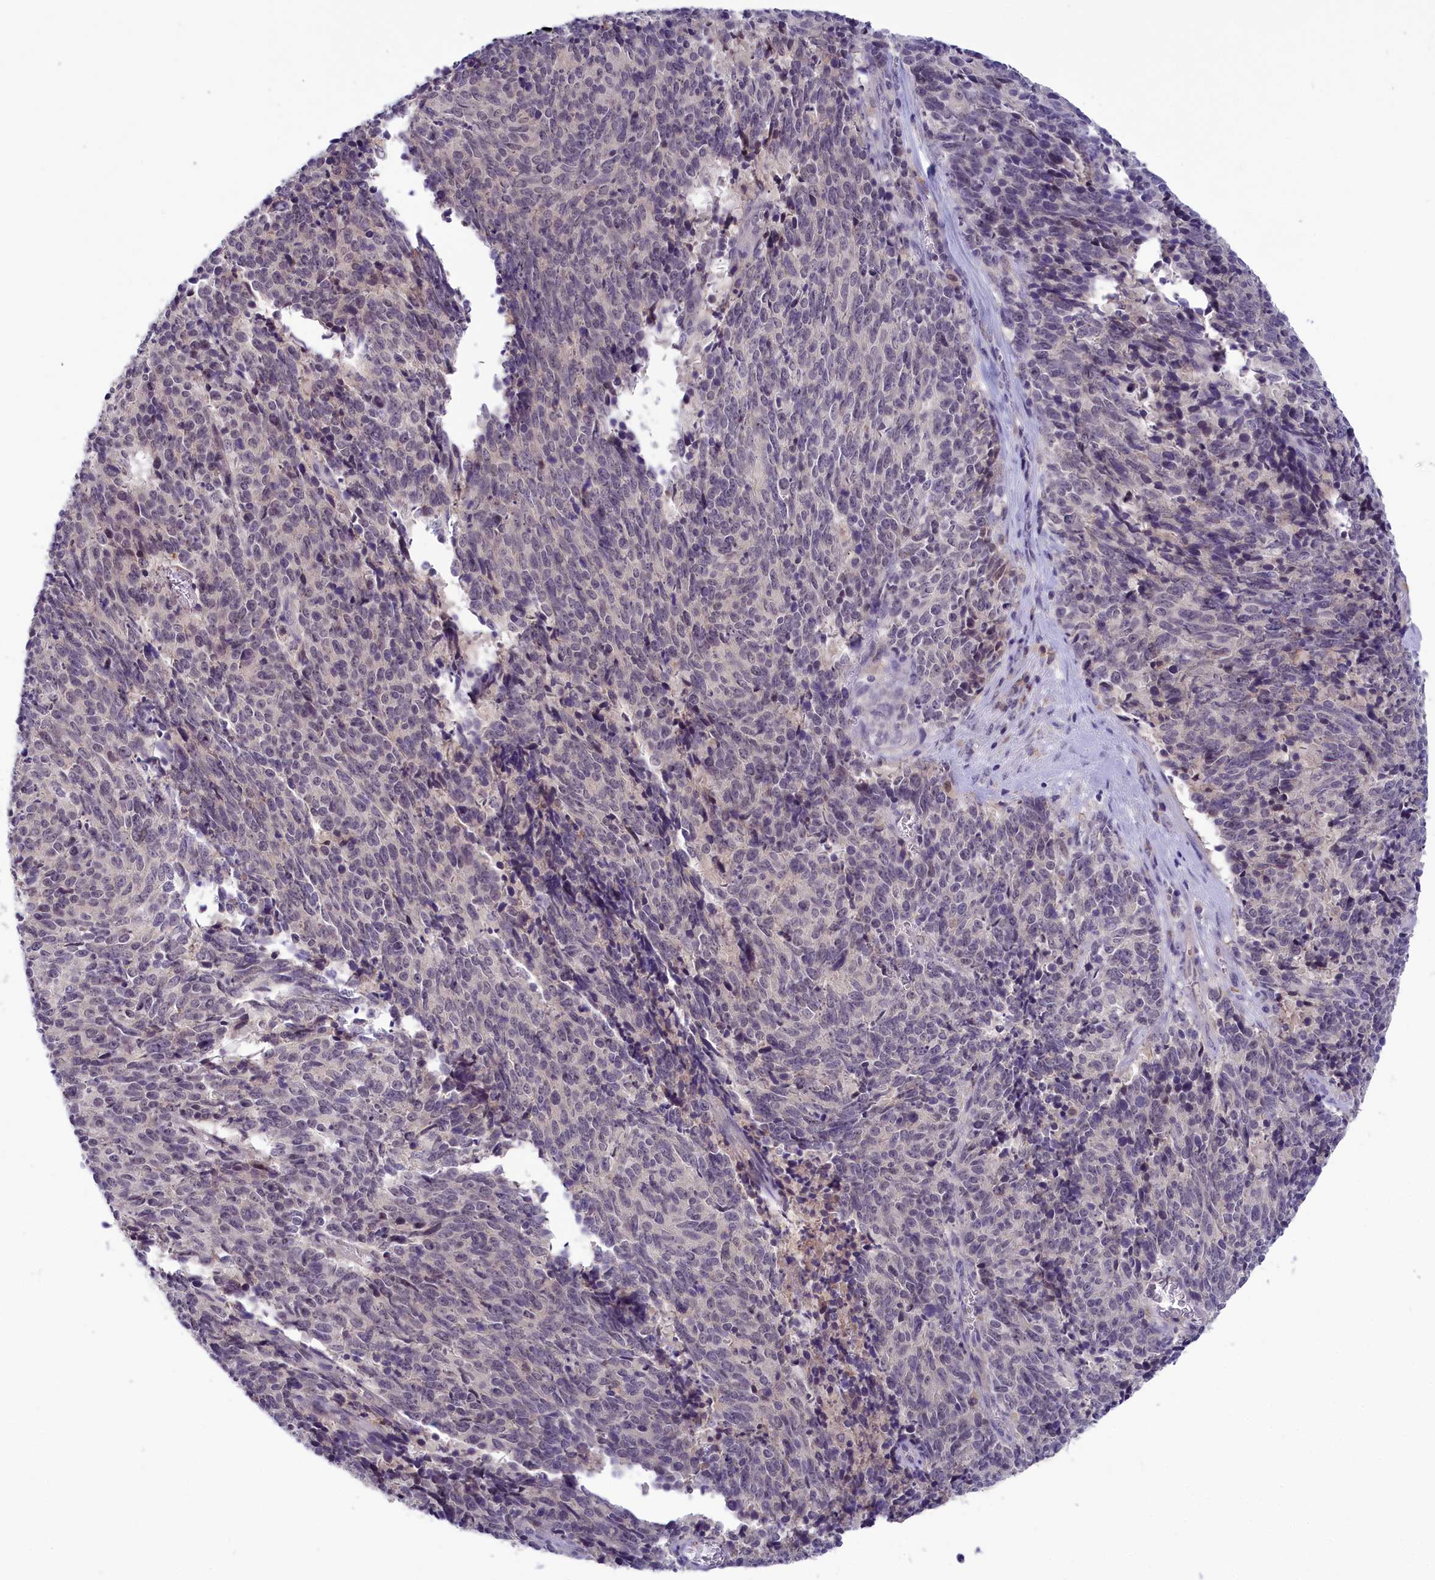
{"staining": {"intensity": "negative", "quantity": "none", "location": "none"}, "tissue": "cervical cancer", "cell_type": "Tumor cells", "image_type": "cancer", "snomed": [{"axis": "morphology", "description": "Squamous cell carcinoma, NOS"}, {"axis": "topography", "description": "Cervix"}], "caption": "Immunohistochemical staining of cervical cancer (squamous cell carcinoma) shows no significant positivity in tumor cells.", "gene": "STYX", "patient": {"sex": "female", "age": 29}}